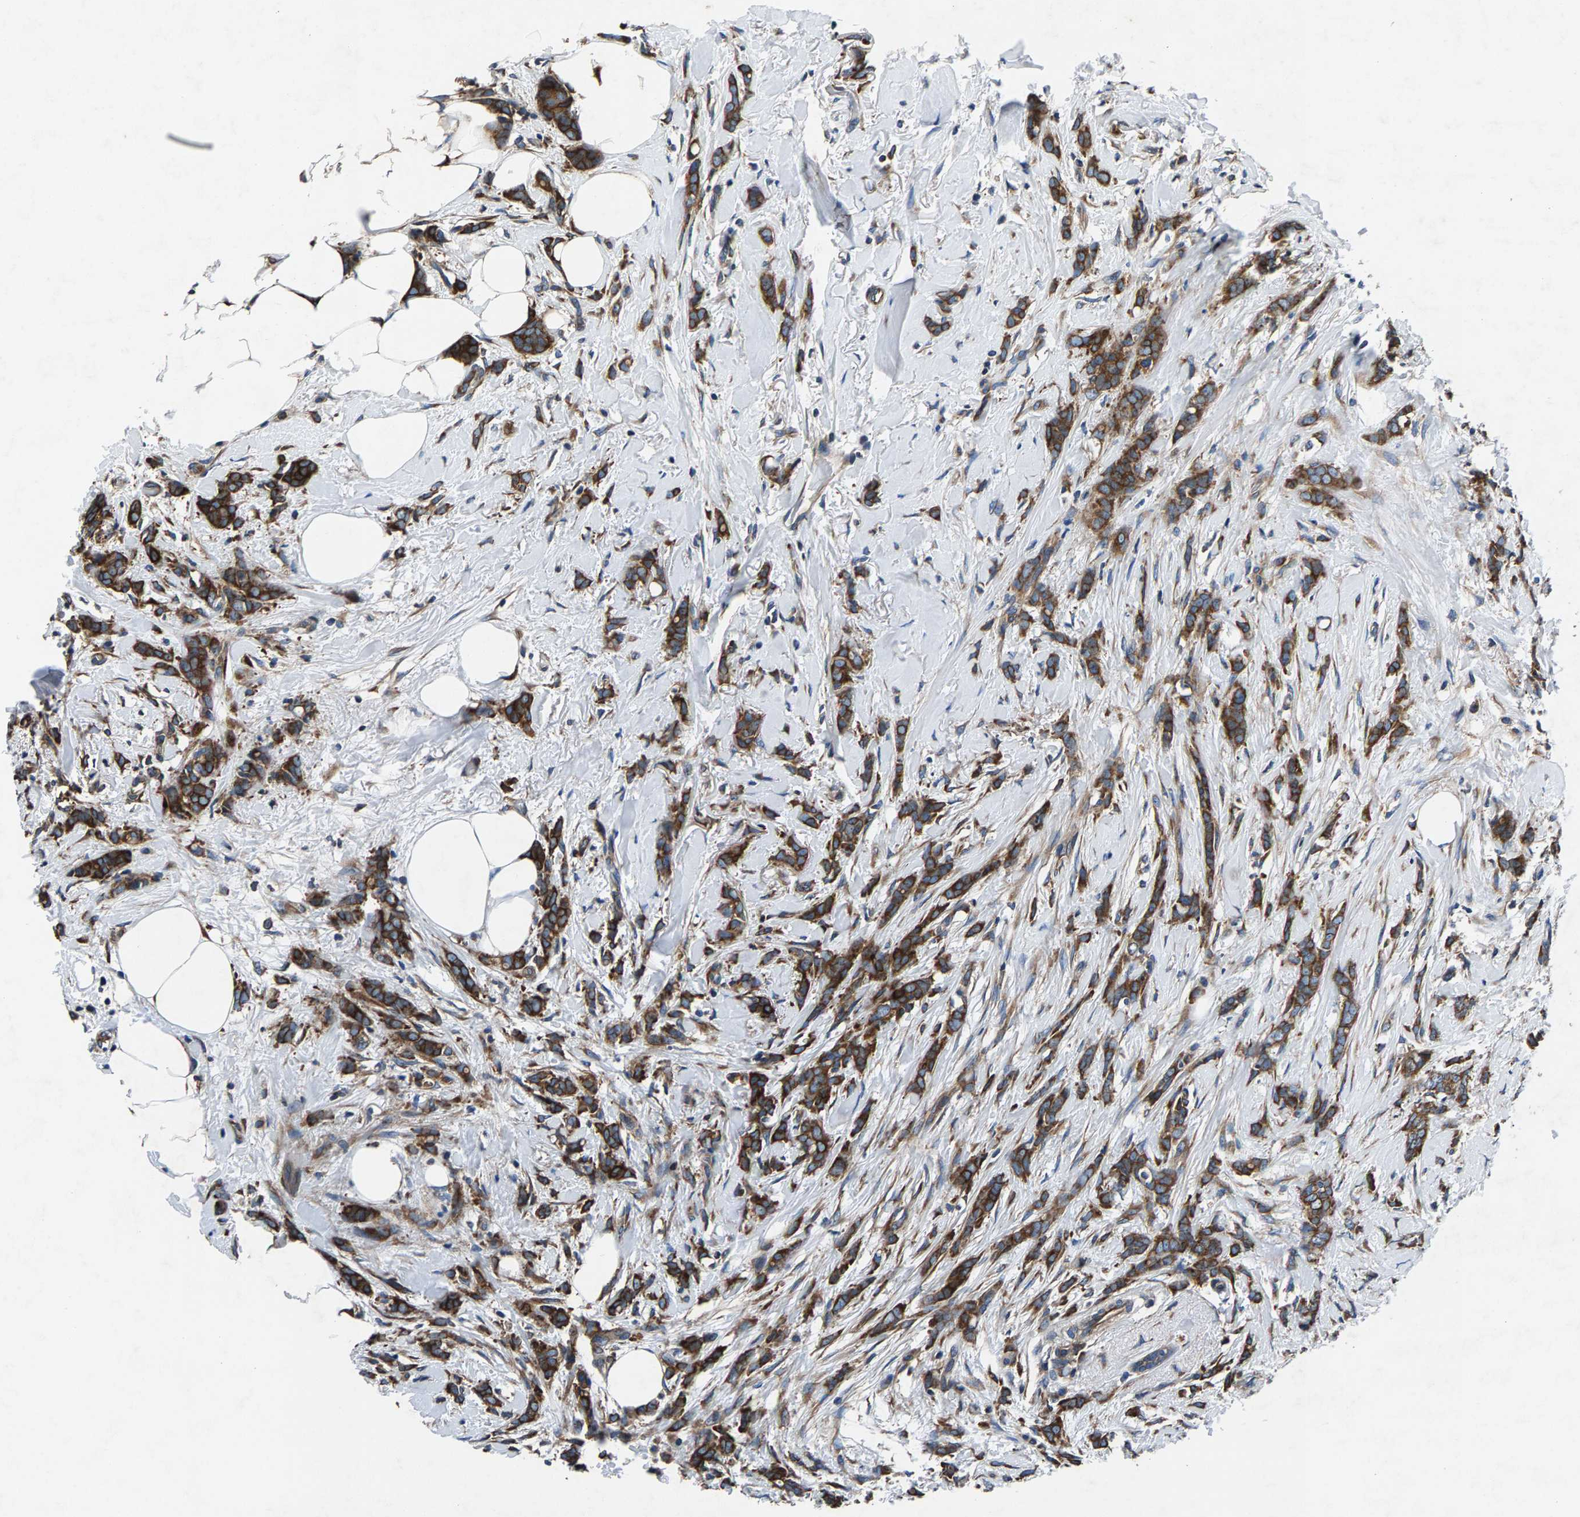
{"staining": {"intensity": "strong", "quantity": ">75%", "location": "cytoplasmic/membranous"}, "tissue": "breast cancer", "cell_type": "Tumor cells", "image_type": "cancer", "snomed": [{"axis": "morphology", "description": "Lobular carcinoma, in situ"}, {"axis": "morphology", "description": "Lobular carcinoma"}, {"axis": "topography", "description": "Breast"}], "caption": "Immunohistochemical staining of human breast cancer (lobular carcinoma) displays strong cytoplasmic/membranous protein staining in approximately >75% of tumor cells.", "gene": "LPCAT1", "patient": {"sex": "female", "age": 41}}